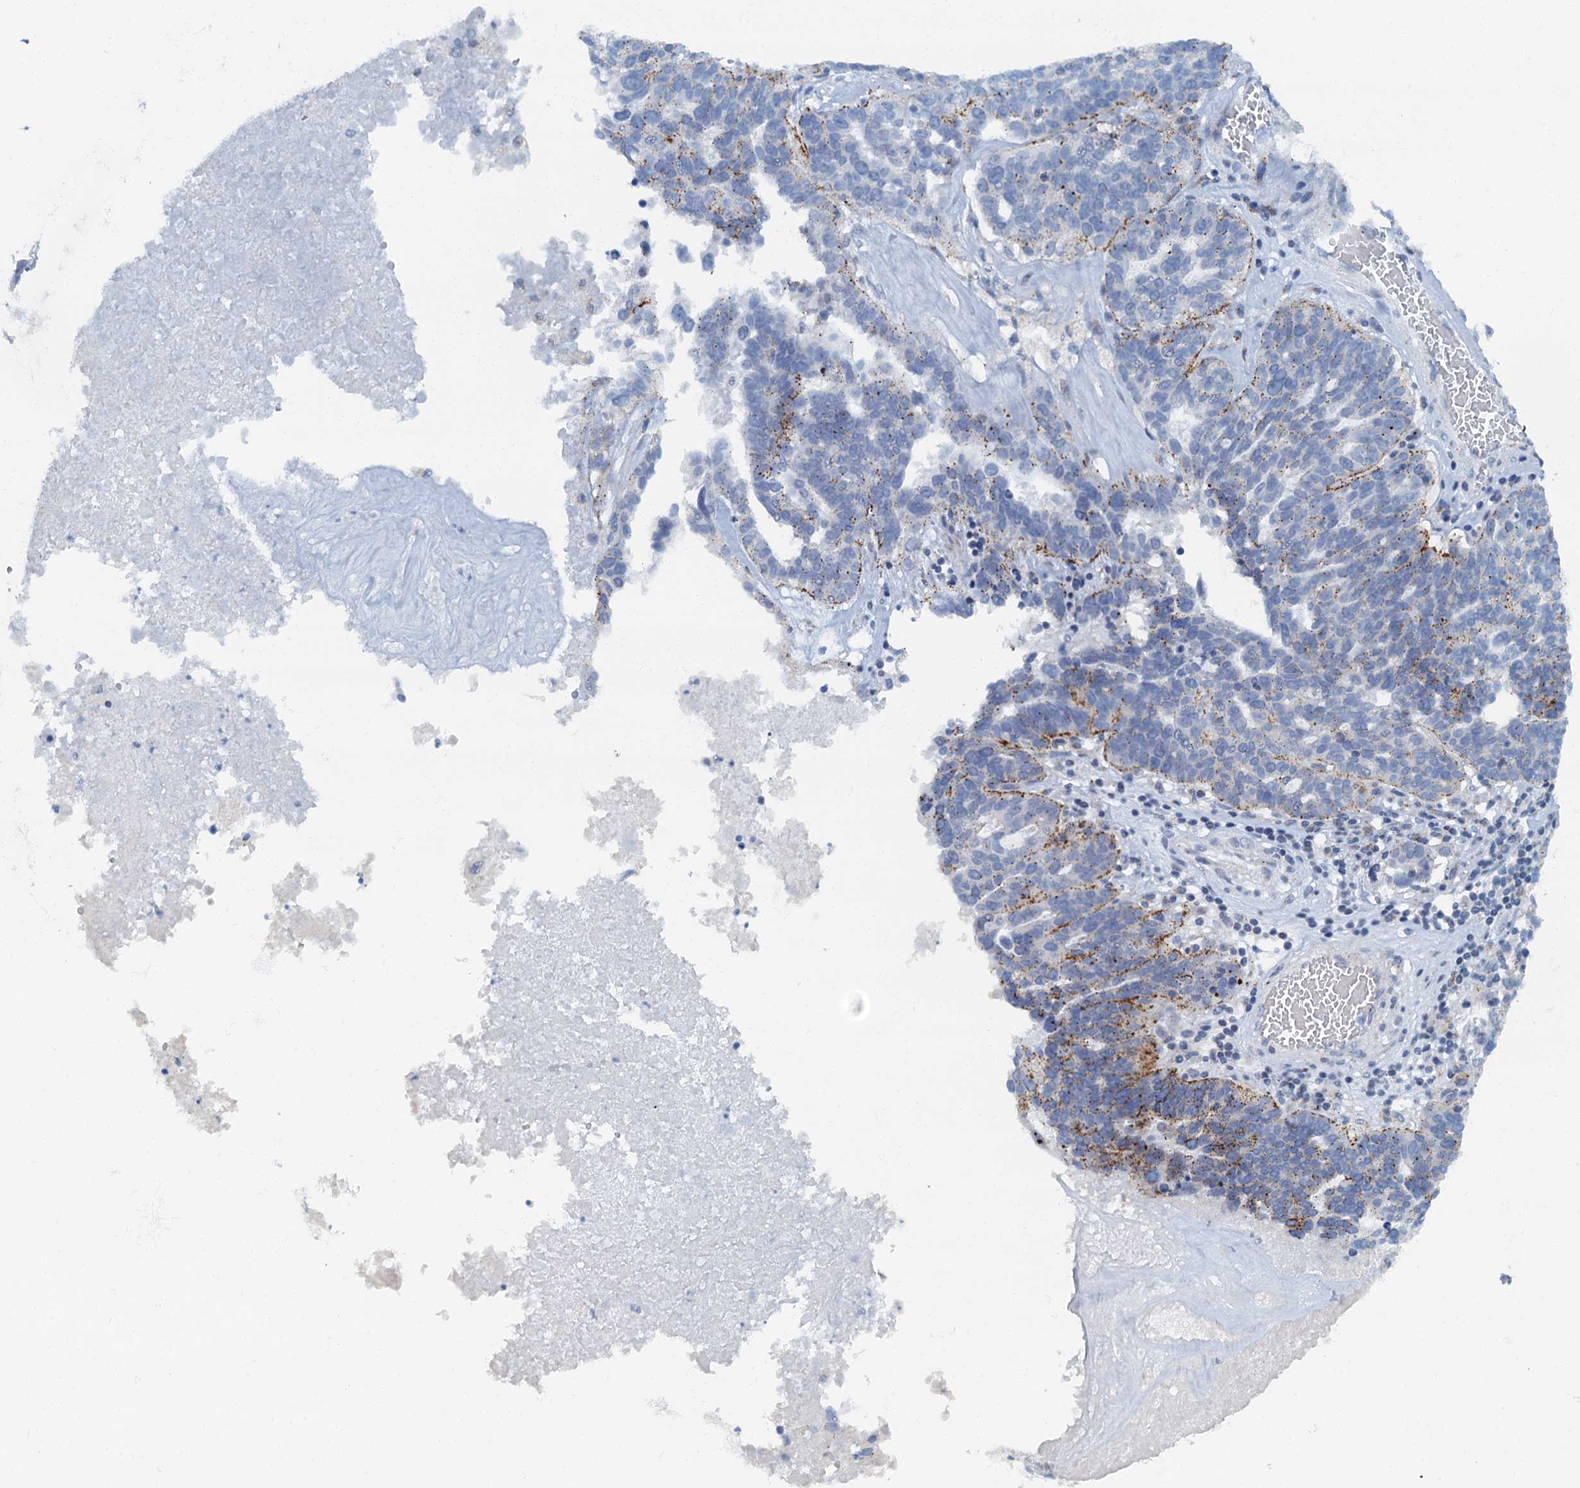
{"staining": {"intensity": "moderate", "quantity": "<25%", "location": "cytoplasmic/membranous"}, "tissue": "ovarian cancer", "cell_type": "Tumor cells", "image_type": "cancer", "snomed": [{"axis": "morphology", "description": "Cystadenocarcinoma, serous, NOS"}, {"axis": "topography", "description": "Ovary"}], "caption": "This is a photomicrograph of IHC staining of serous cystadenocarcinoma (ovarian), which shows moderate positivity in the cytoplasmic/membranous of tumor cells.", "gene": "LYPD3", "patient": {"sex": "female", "age": 59}}